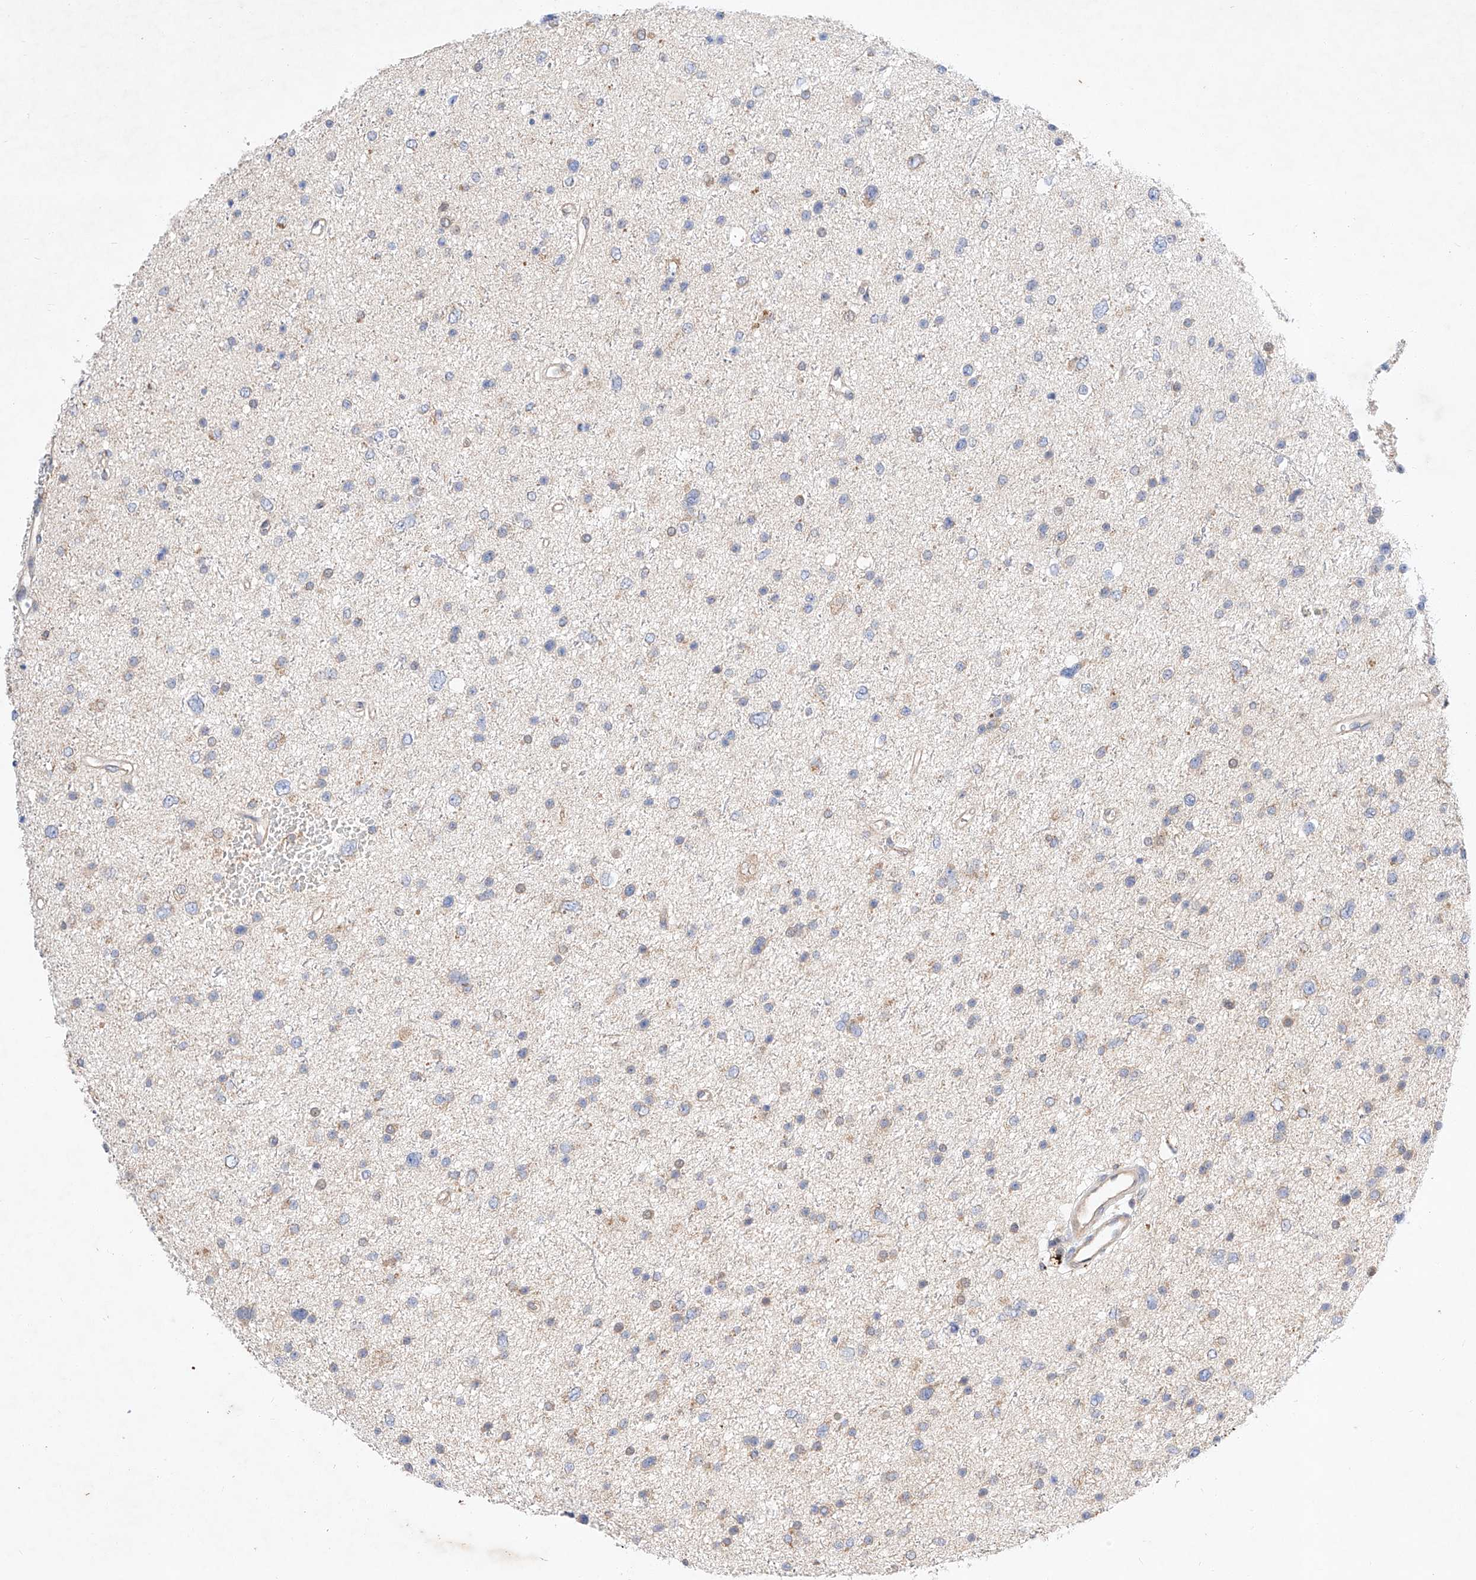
{"staining": {"intensity": "weak", "quantity": "<25%", "location": "cytoplasmic/membranous"}, "tissue": "glioma", "cell_type": "Tumor cells", "image_type": "cancer", "snomed": [{"axis": "morphology", "description": "Glioma, malignant, Low grade"}, {"axis": "topography", "description": "Brain"}], "caption": "The histopathology image exhibits no staining of tumor cells in low-grade glioma (malignant).", "gene": "C6orf118", "patient": {"sex": "female", "age": 37}}